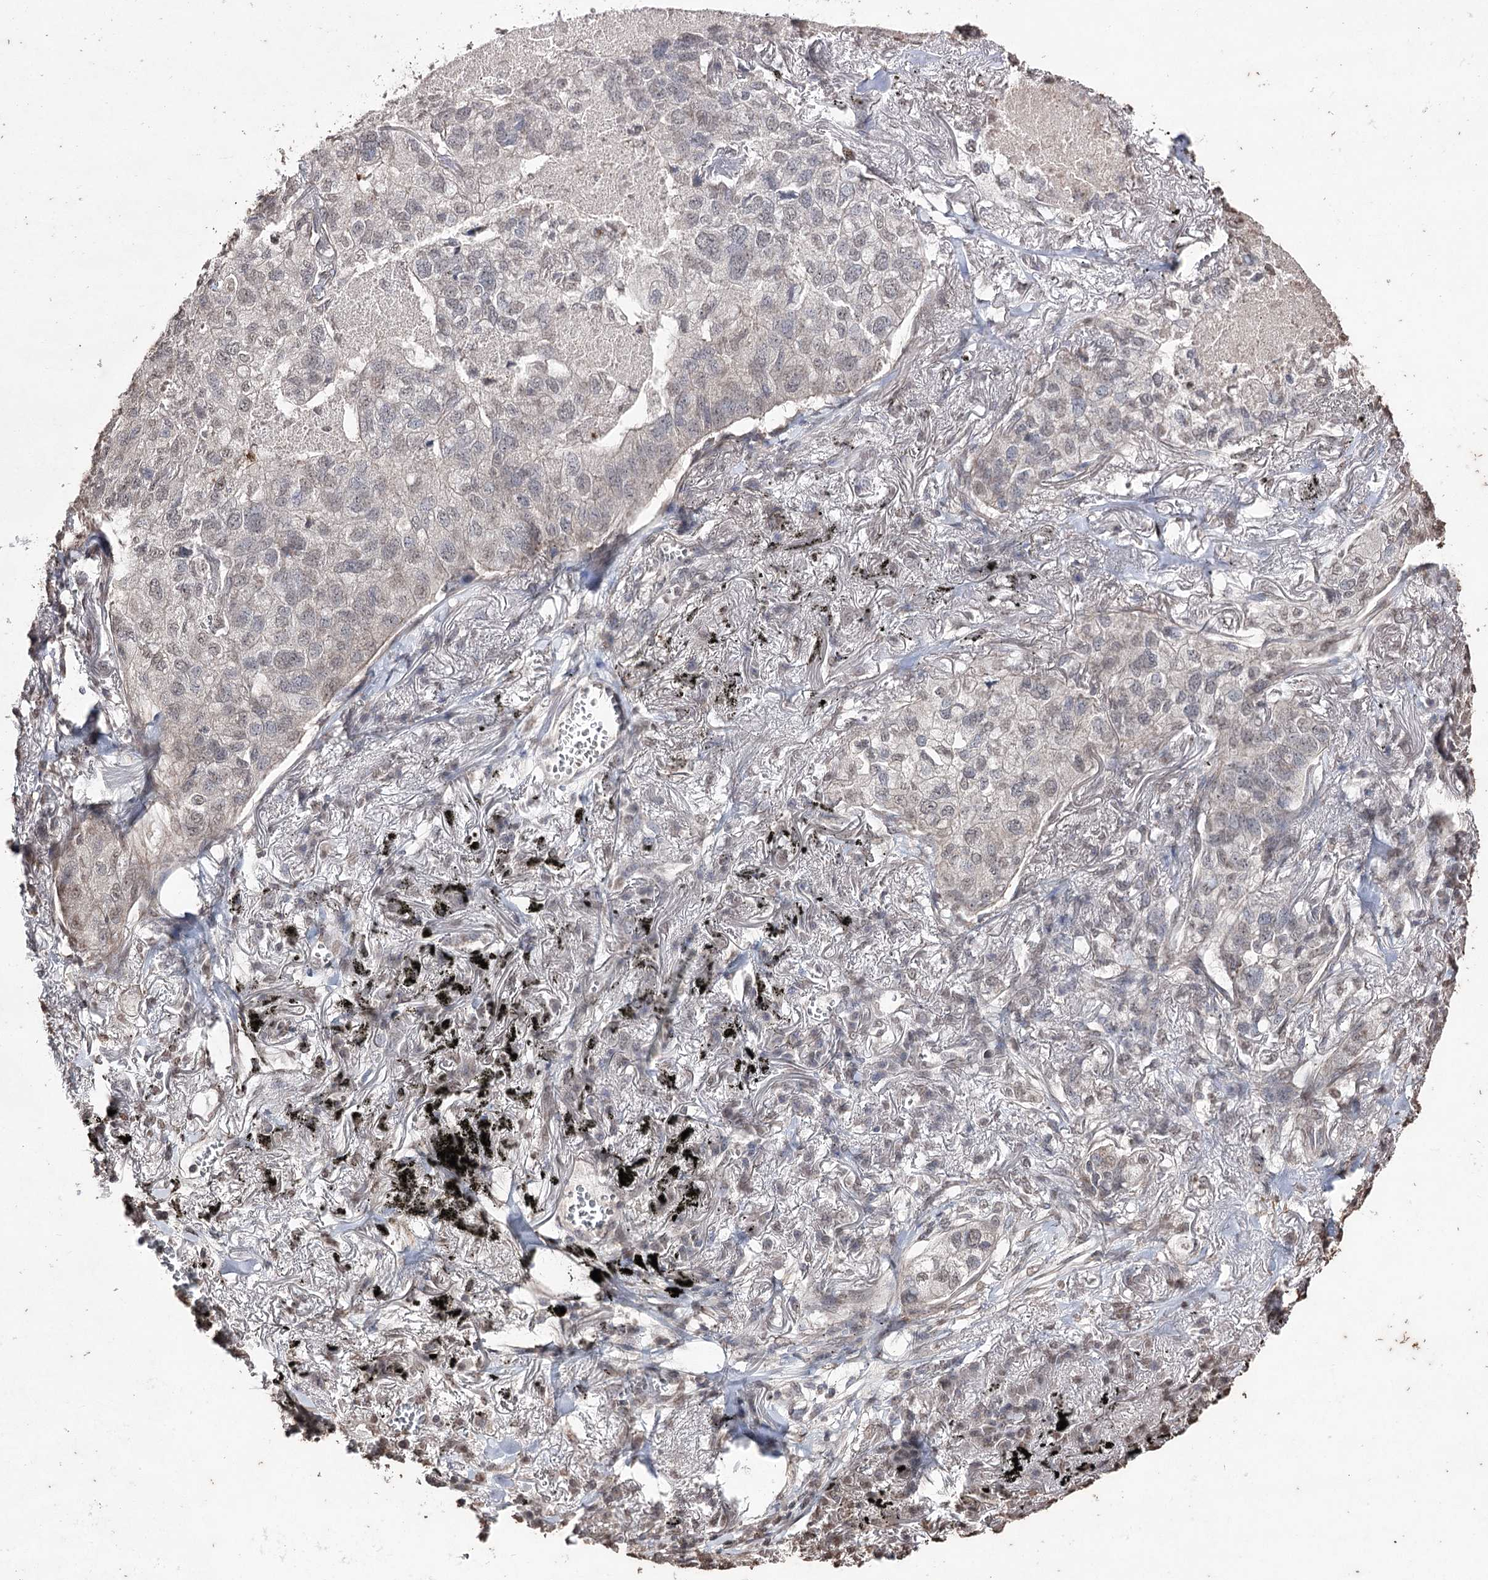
{"staining": {"intensity": "negative", "quantity": "none", "location": "none"}, "tissue": "lung cancer", "cell_type": "Tumor cells", "image_type": "cancer", "snomed": [{"axis": "morphology", "description": "Adenocarcinoma, NOS"}, {"axis": "topography", "description": "Lung"}], "caption": "Tumor cells show no significant positivity in adenocarcinoma (lung). The staining was performed using DAB to visualize the protein expression in brown, while the nuclei were stained in blue with hematoxylin (Magnification: 20x).", "gene": "ATG14", "patient": {"sex": "male", "age": 65}}